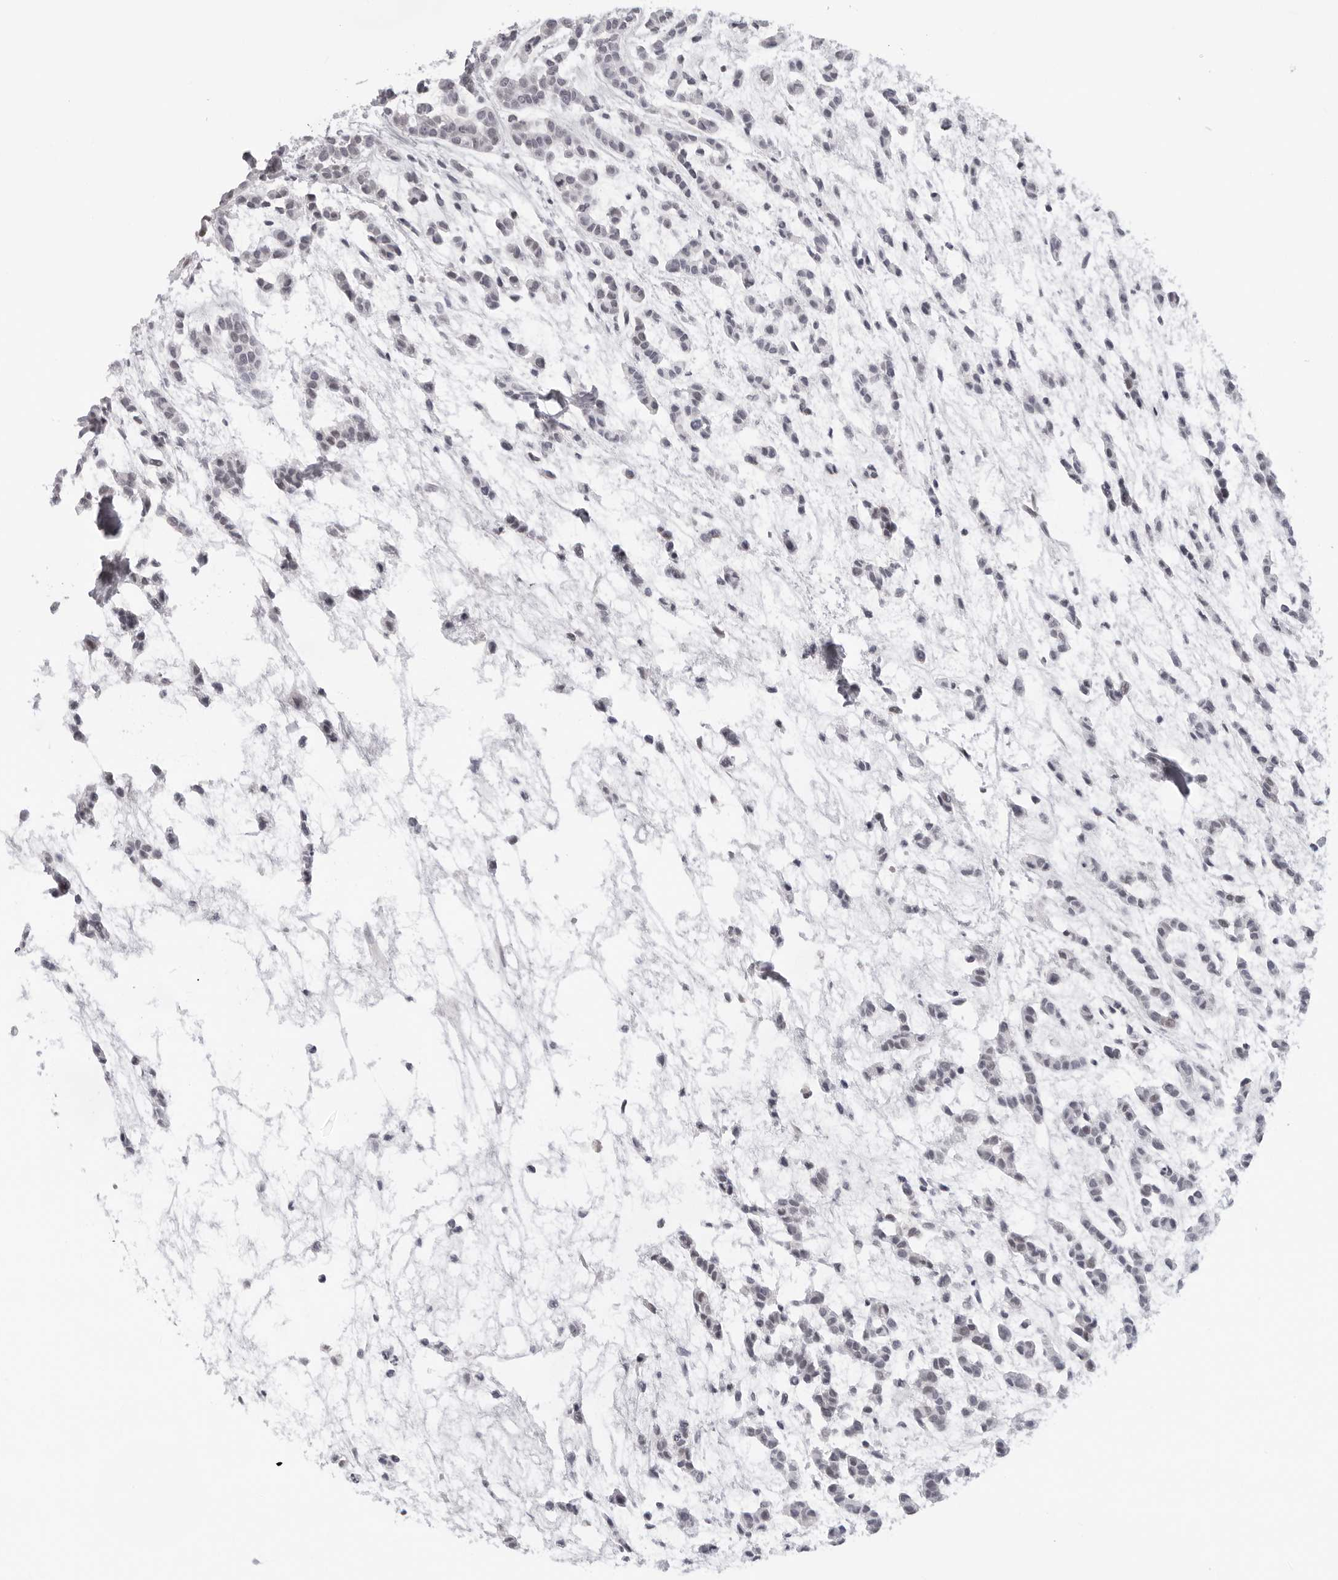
{"staining": {"intensity": "negative", "quantity": "none", "location": "none"}, "tissue": "head and neck cancer", "cell_type": "Tumor cells", "image_type": "cancer", "snomed": [{"axis": "morphology", "description": "Adenocarcinoma, NOS"}, {"axis": "morphology", "description": "Adenoma, NOS"}, {"axis": "topography", "description": "Head-Neck"}], "caption": "Image shows no protein expression in tumor cells of head and neck cancer tissue. (Brightfield microscopy of DAB (3,3'-diaminobenzidine) IHC at high magnification).", "gene": "CASP7", "patient": {"sex": "female", "age": 55}}